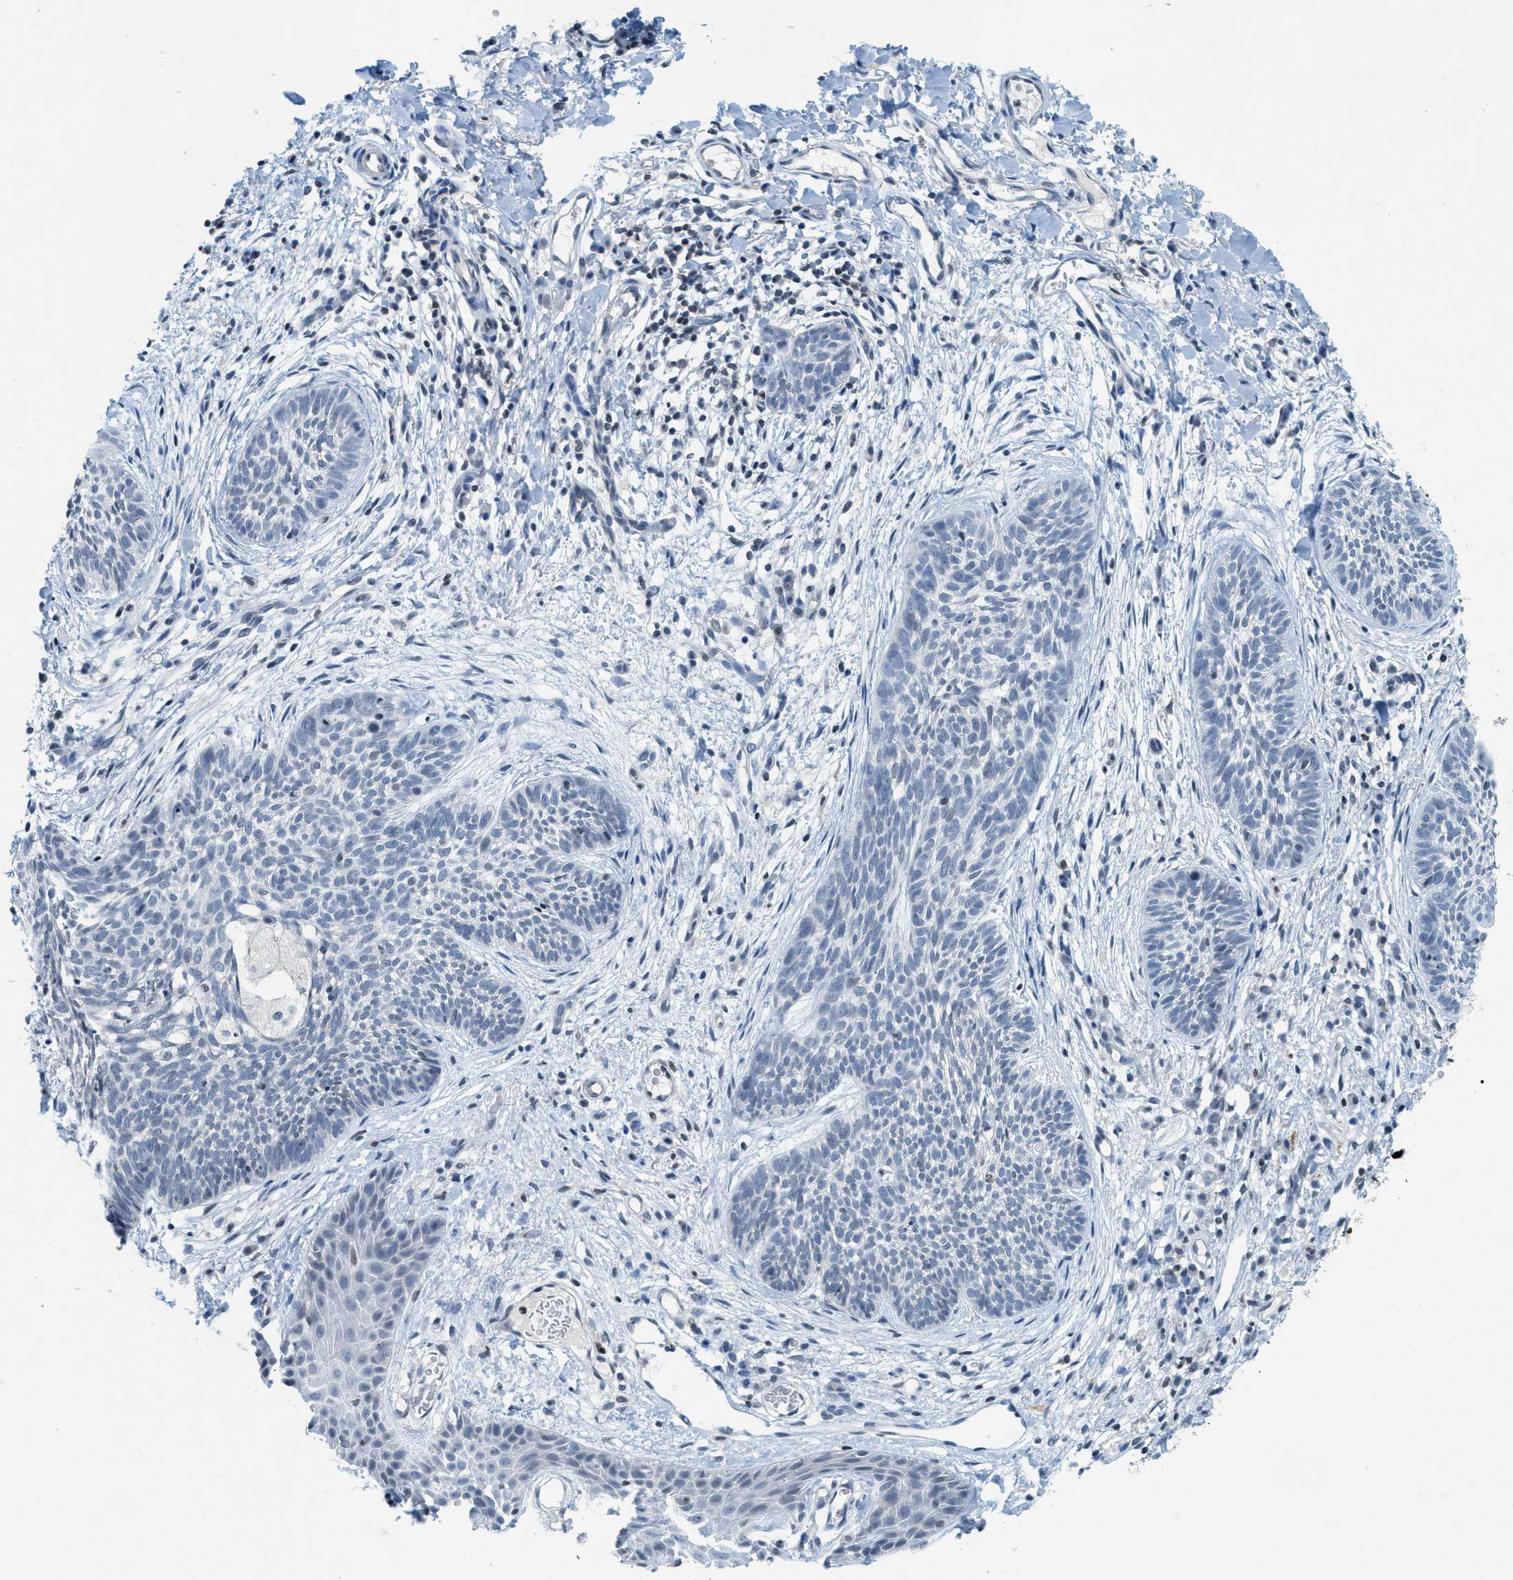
{"staining": {"intensity": "negative", "quantity": "none", "location": "none"}, "tissue": "skin cancer", "cell_type": "Tumor cells", "image_type": "cancer", "snomed": [{"axis": "morphology", "description": "Basal cell carcinoma"}, {"axis": "topography", "description": "Skin"}], "caption": "An immunohistochemistry (IHC) histopathology image of skin cancer is shown. There is no staining in tumor cells of skin cancer.", "gene": "UVRAG", "patient": {"sex": "female", "age": 59}}